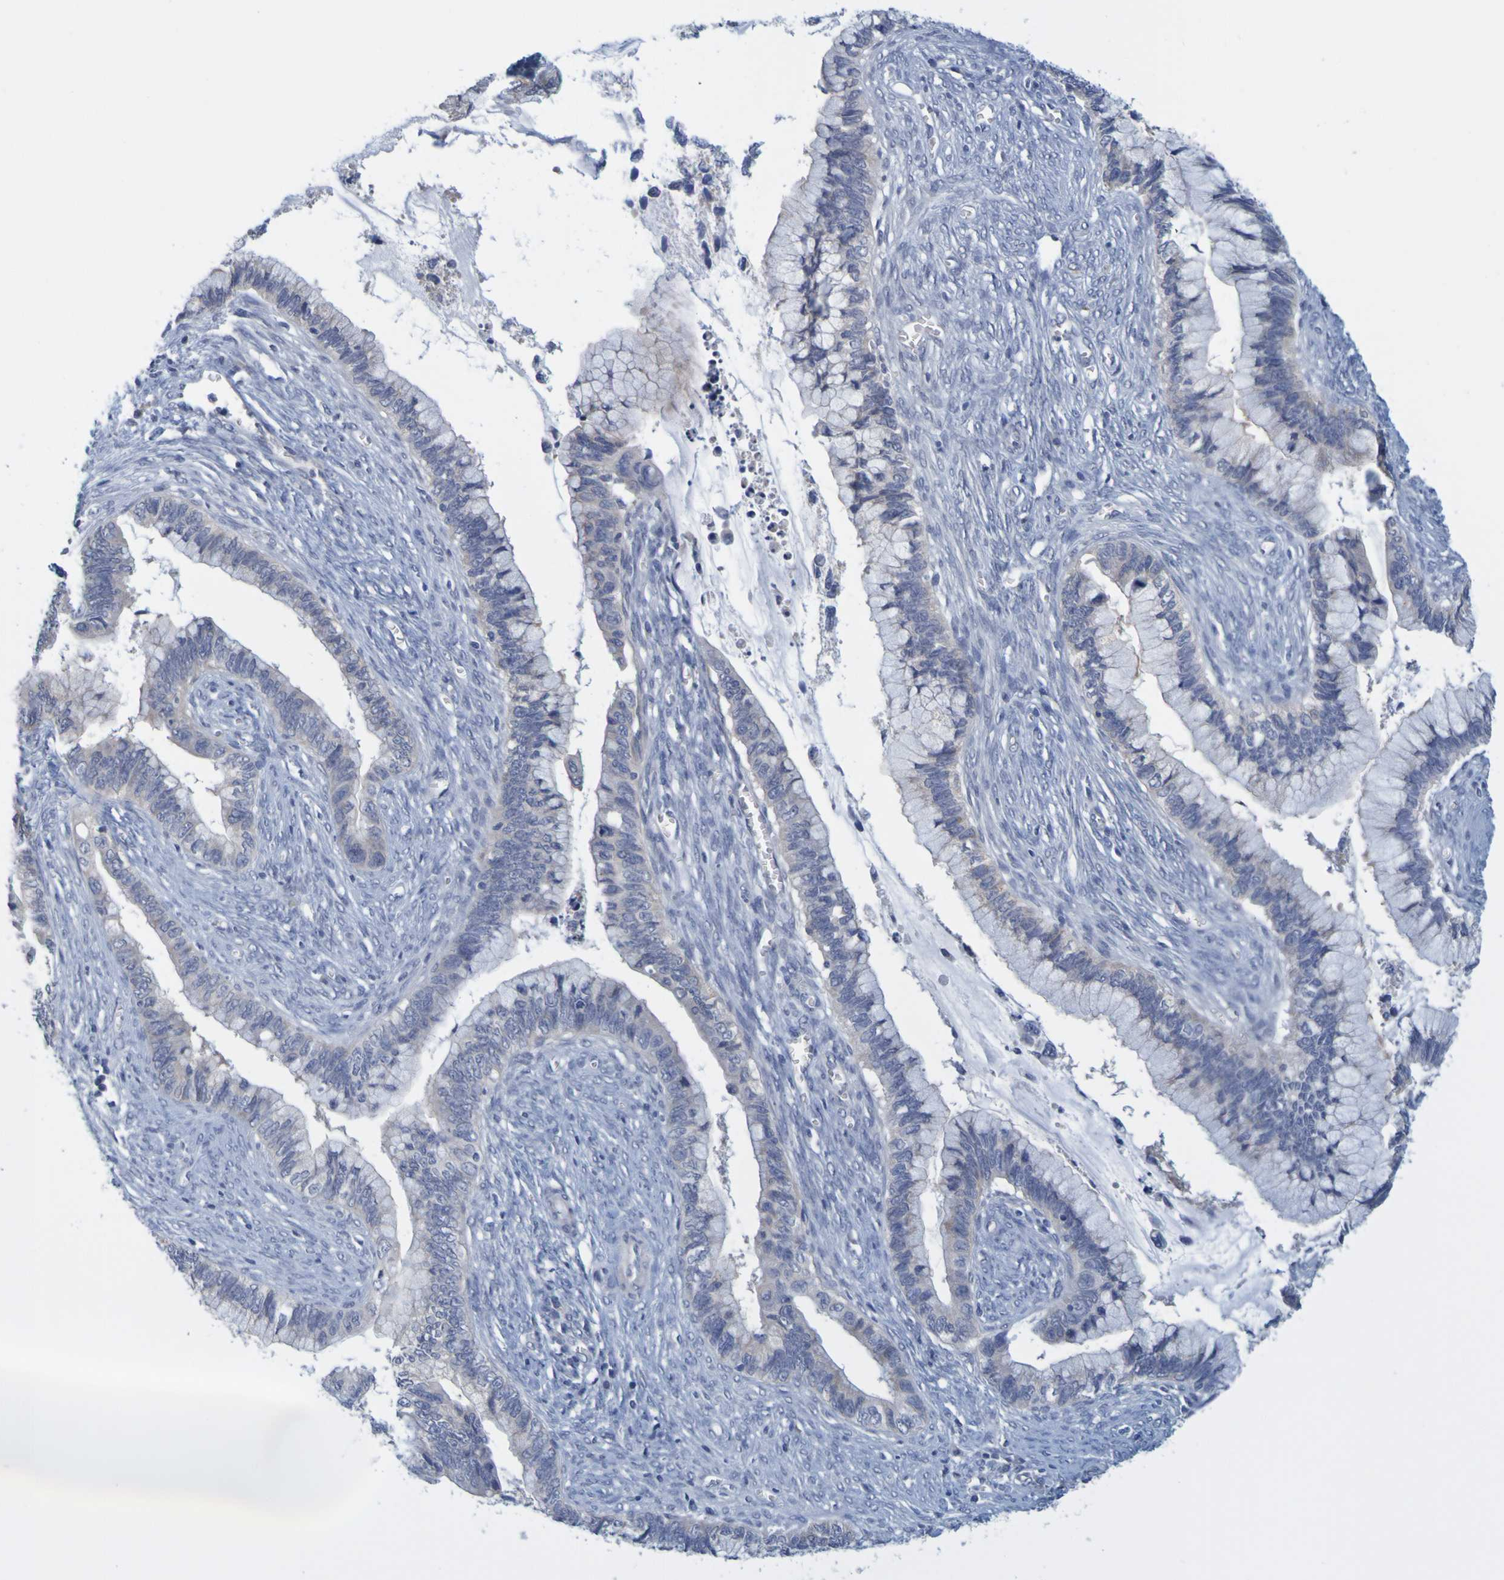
{"staining": {"intensity": "negative", "quantity": "none", "location": "none"}, "tissue": "cervical cancer", "cell_type": "Tumor cells", "image_type": "cancer", "snomed": [{"axis": "morphology", "description": "Adenocarcinoma, NOS"}, {"axis": "topography", "description": "Cervix"}], "caption": "The photomicrograph reveals no staining of tumor cells in cervical adenocarcinoma. The staining was performed using DAB (3,3'-diaminobenzidine) to visualize the protein expression in brown, while the nuclei were stained in blue with hematoxylin (Magnification: 20x).", "gene": "ENDOU", "patient": {"sex": "female", "age": 44}}